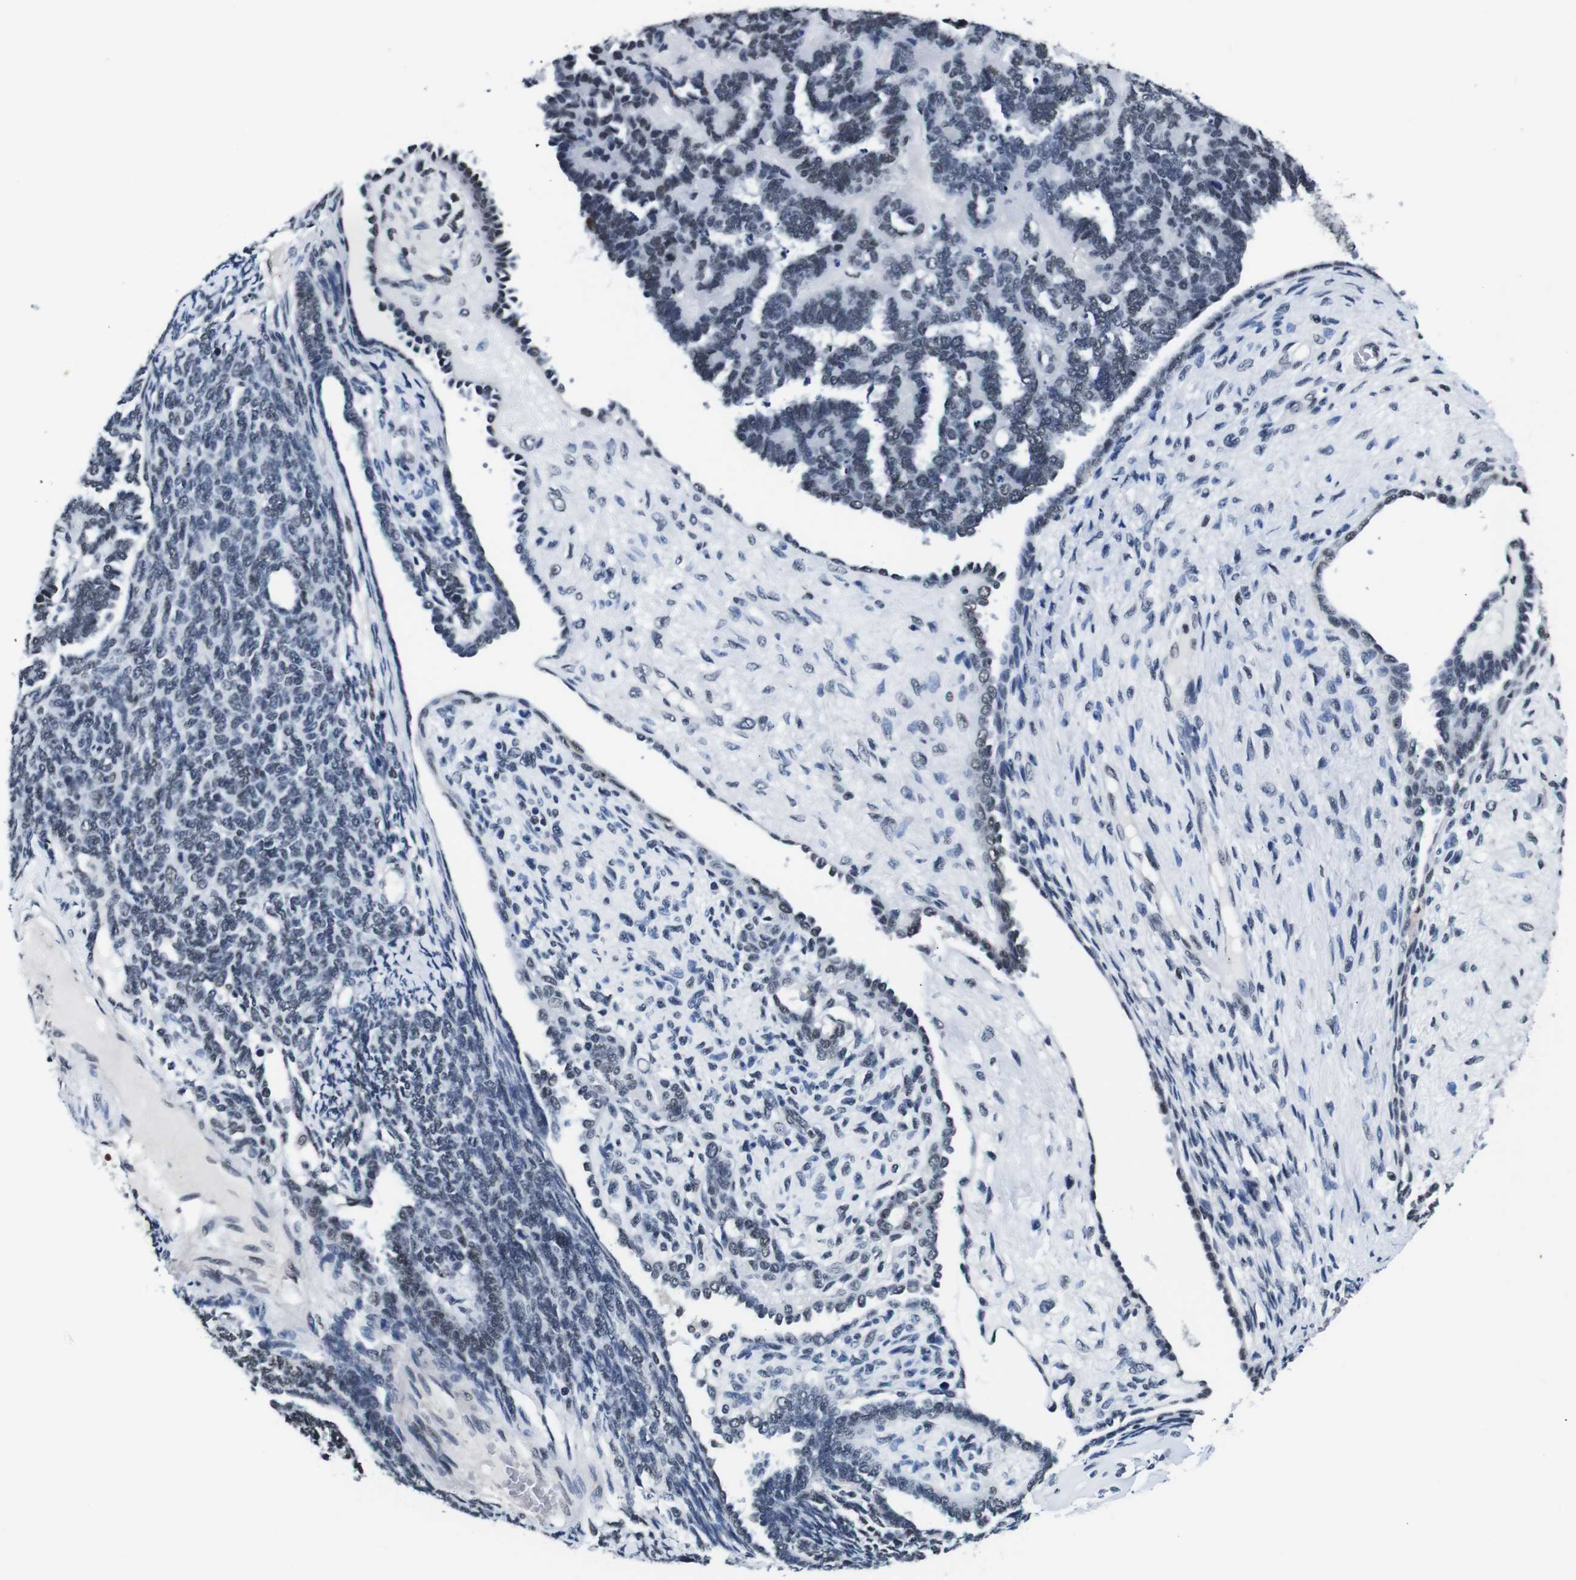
{"staining": {"intensity": "weak", "quantity": "<25%", "location": "nuclear"}, "tissue": "endometrial cancer", "cell_type": "Tumor cells", "image_type": "cancer", "snomed": [{"axis": "morphology", "description": "Neoplasm, malignant, NOS"}, {"axis": "topography", "description": "Endometrium"}], "caption": "This is an immunohistochemistry (IHC) micrograph of human endometrial cancer. There is no positivity in tumor cells.", "gene": "ILDR2", "patient": {"sex": "female", "age": 74}}